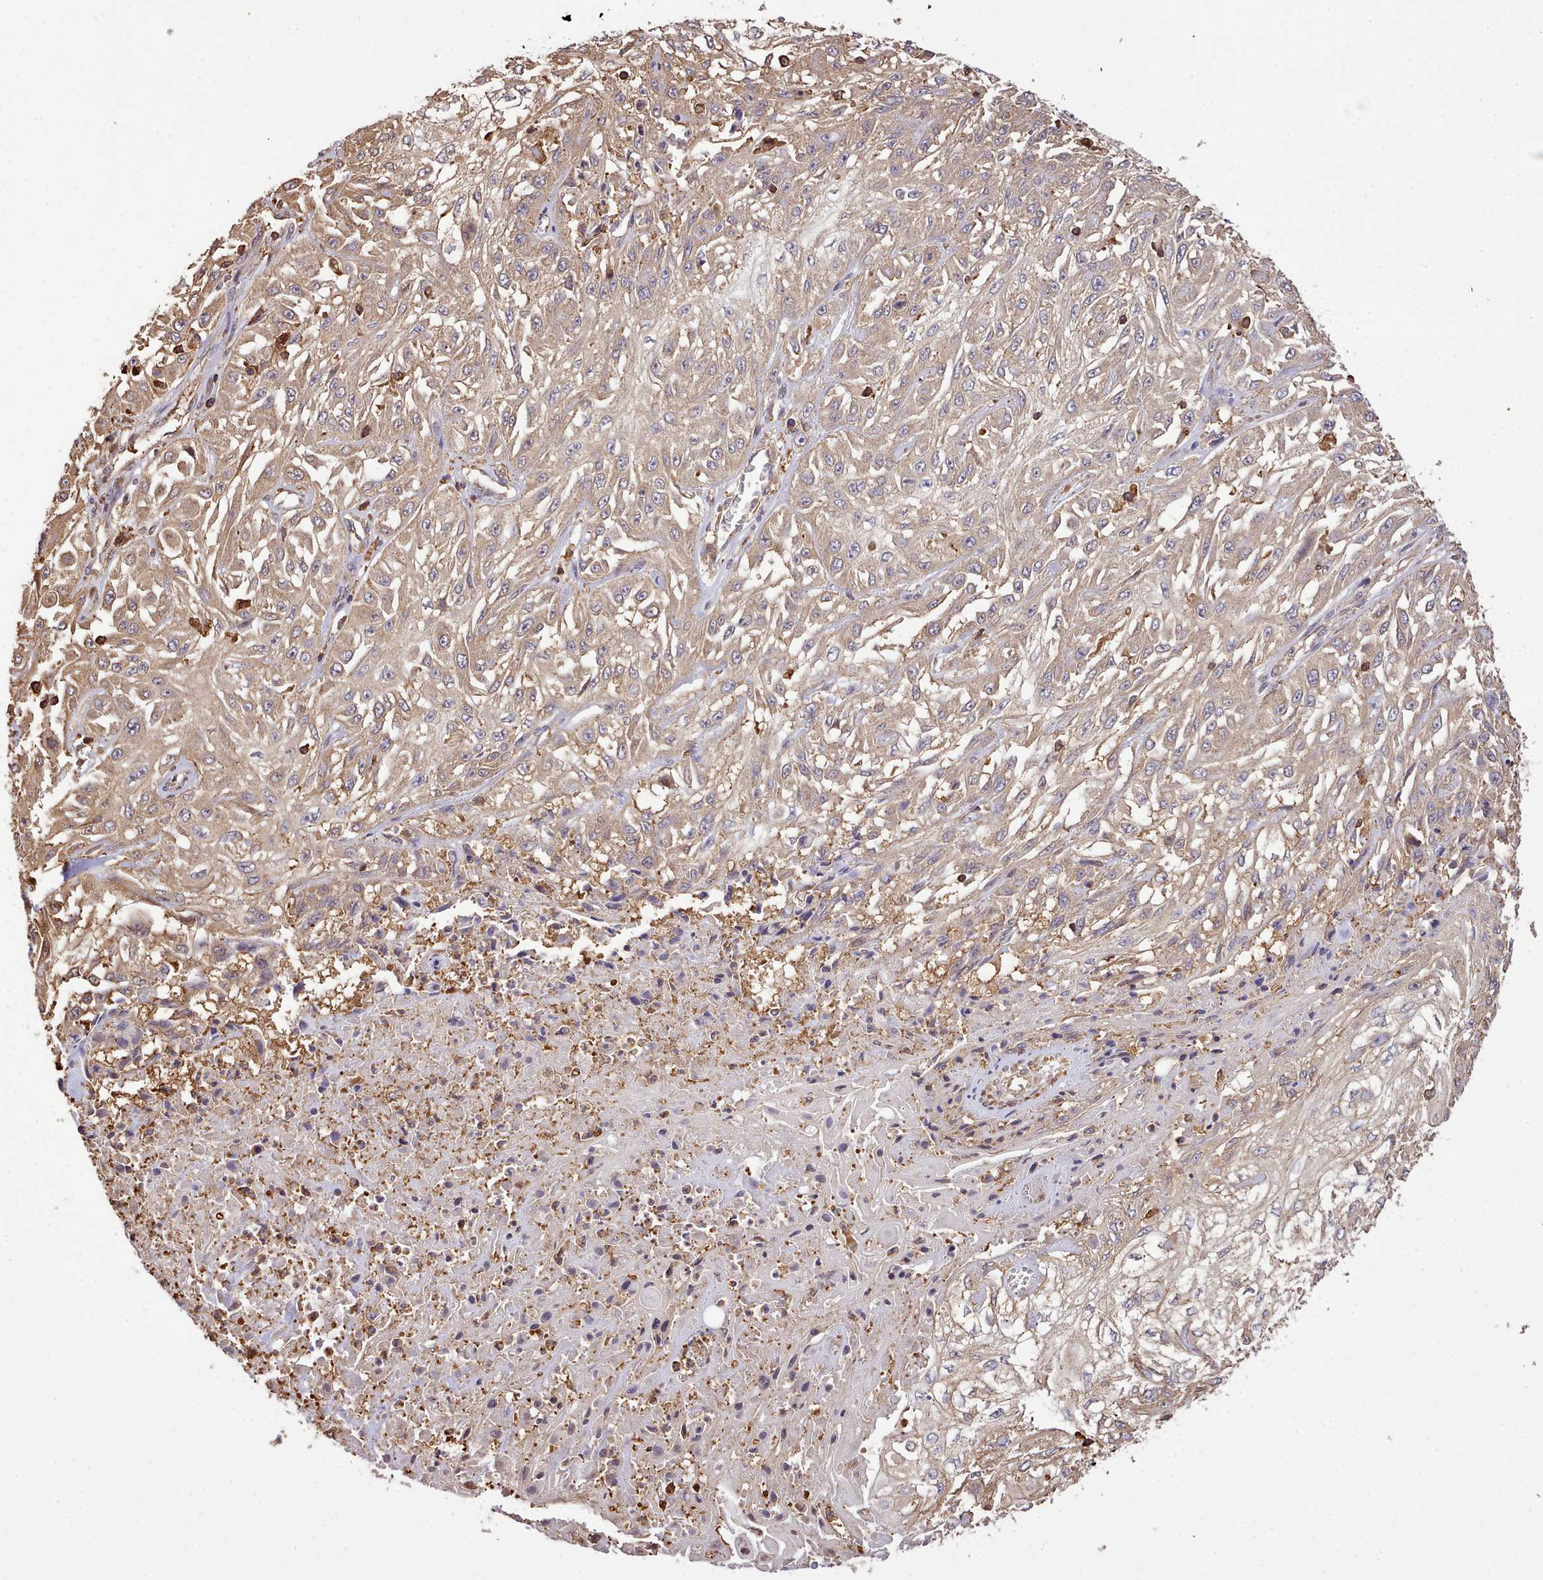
{"staining": {"intensity": "weak", "quantity": ">75%", "location": "cytoplasmic/membranous"}, "tissue": "skin cancer", "cell_type": "Tumor cells", "image_type": "cancer", "snomed": [{"axis": "morphology", "description": "Squamous cell carcinoma, NOS"}, {"axis": "morphology", "description": "Squamous cell carcinoma, metastatic, NOS"}, {"axis": "topography", "description": "Skin"}, {"axis": "topography", "description": "Lymph node"}], "caption": "High-magnification brightfield microscopy of skin cancer stained with DAB (3,3'-diaminobenzidine) (brown) and counterstained with hematoxylin (blue). tumor cells exhibit weak cytoplasmic/membranous expression is identified in about>75% of cells. Using DAB (3,3'-diaminobenzidine) (brown) and hematoxylin (blue) stains, captured at high magnification using brightfield microscopy.", "gene": "CAPZA1", "patient": {"sex": "male", "age": 75}}